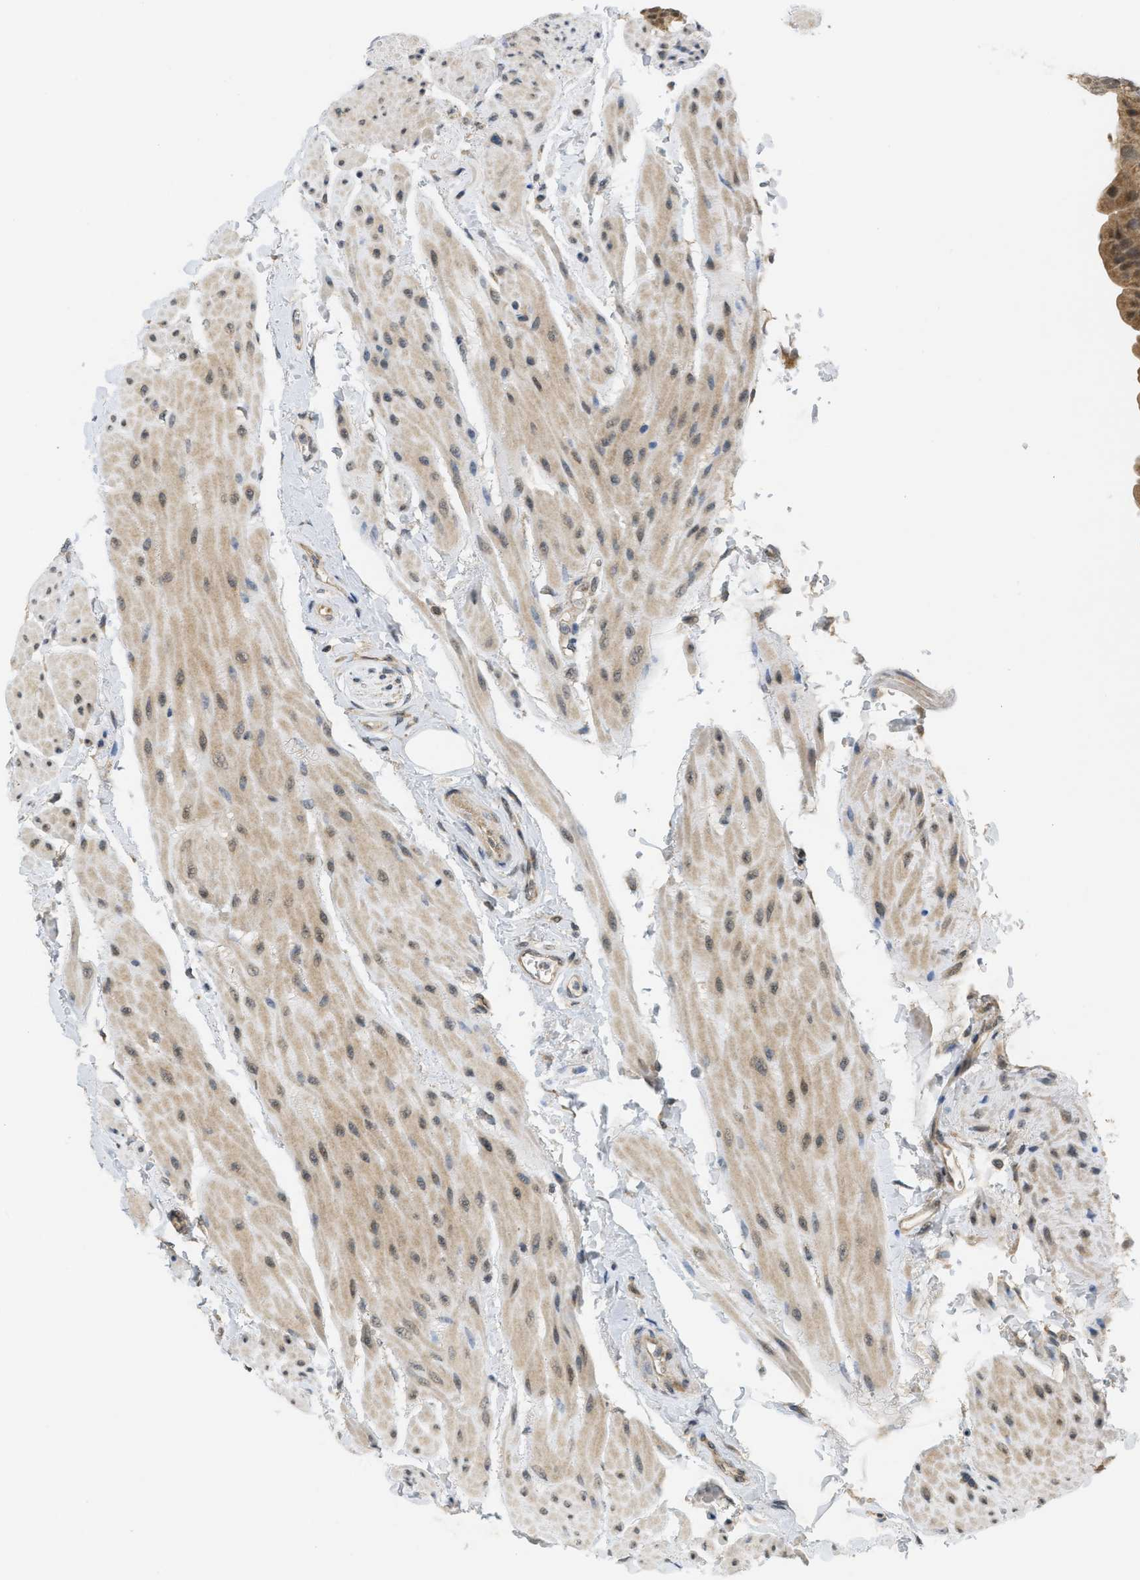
{"staining": {"intensity": "strong", "quantity": "25%-75%", "location": "cytoplasmic/membranous"}, "tissue": "urinary bladder", "cell_type": "Urothelial cells", "image_type": "normal", "snomed": [{"axis": "morphology", "description": "Normal tissue, NOS"}, {"axis": "topography", "description": "Urinary bladder"}], "caption": "IHC histopathology image of normal urinary bladder: human urinary bladder stained using immunohistochemistry demonstrates high levels of strong protein expression localized specifically in the cytoplasmic/membranous of urothelial cells, appearing as a cytoplasmic/membranous brown color.", "gene": "PRKD1", "patient": {"sex": "female", "age": 79}}